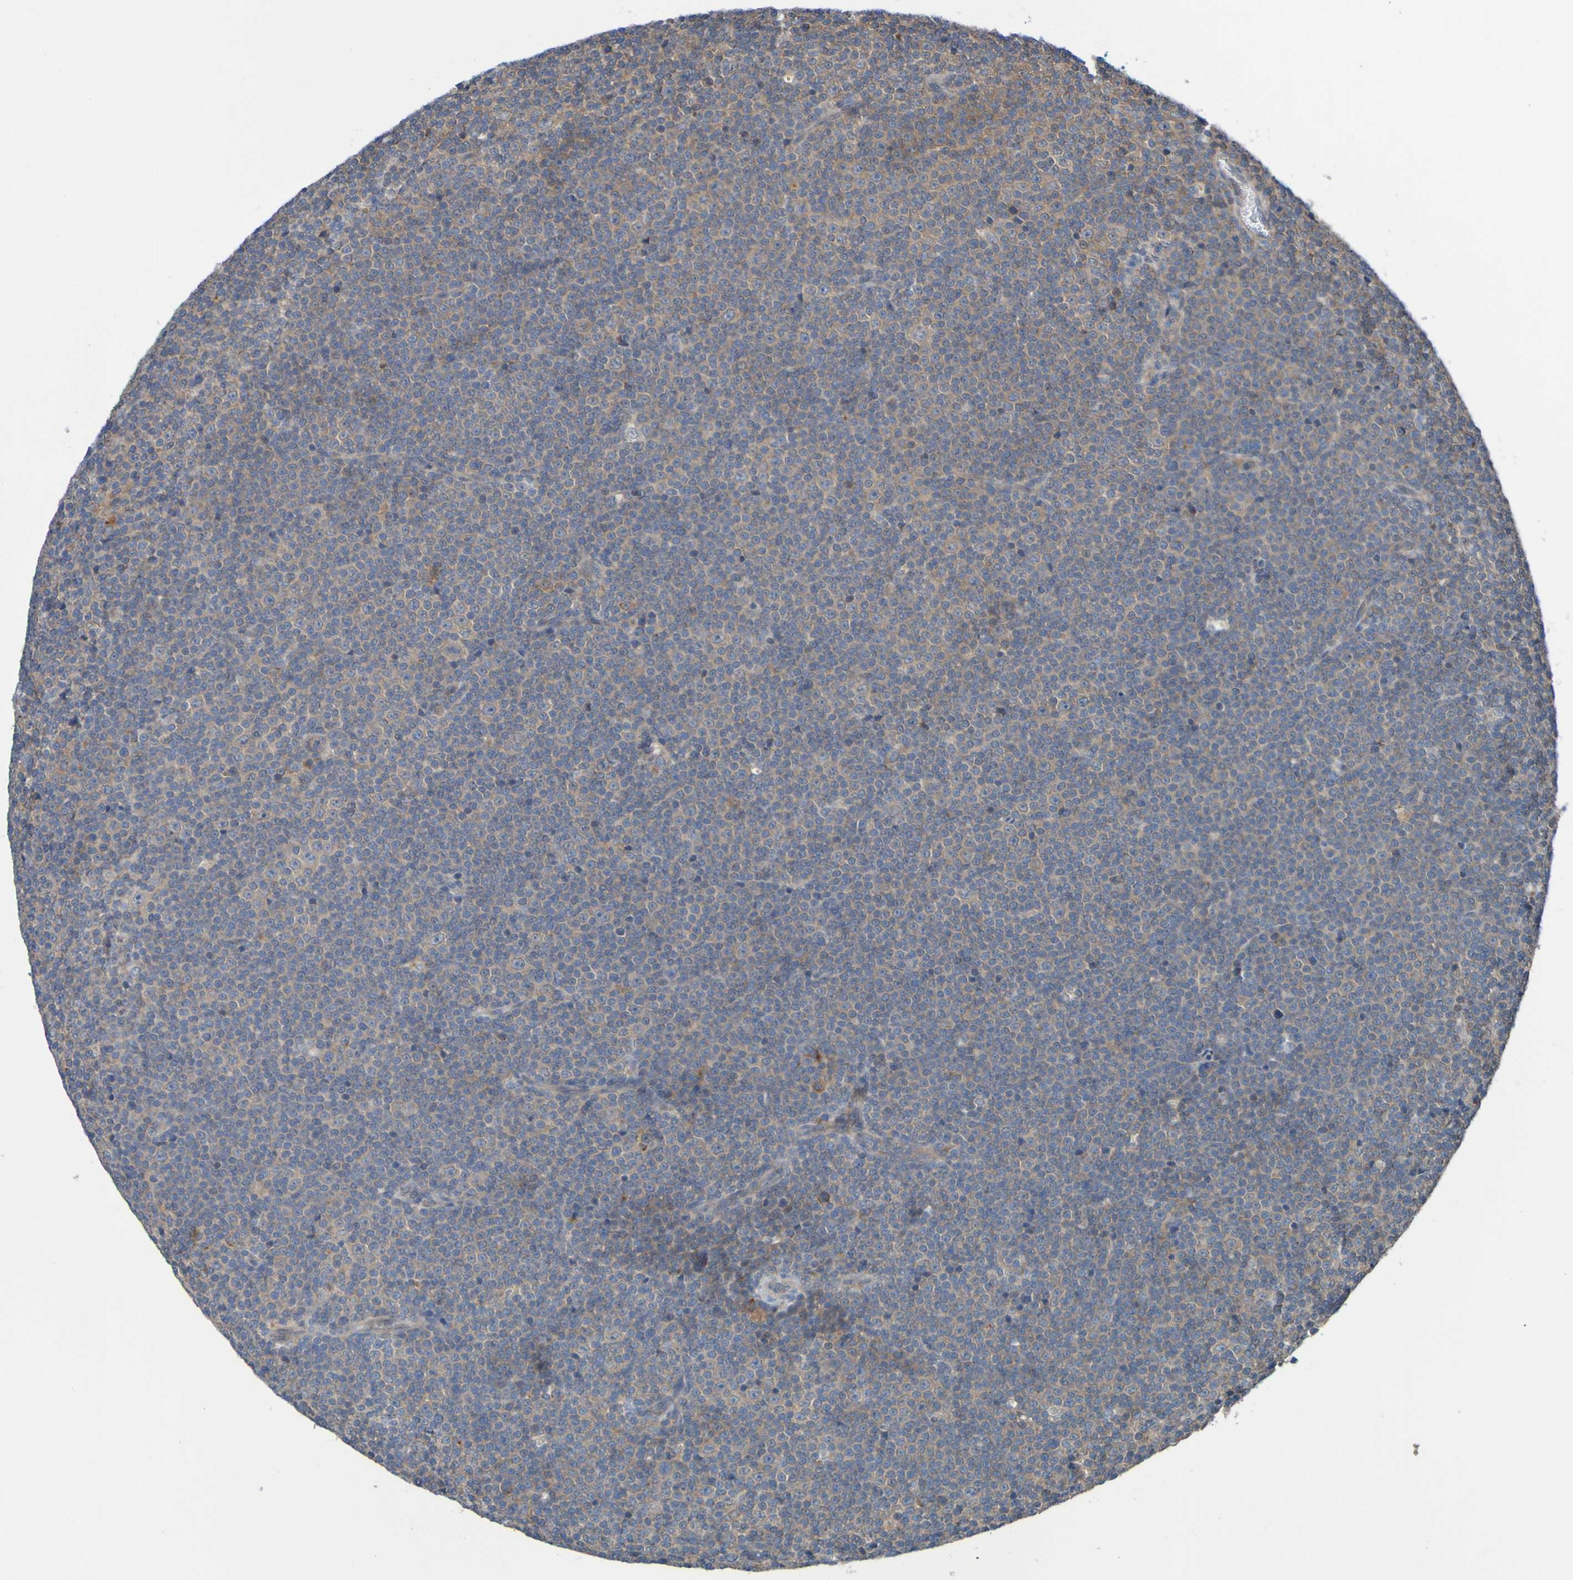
{"staining": {"intensity": "weak", "quantity": ">75%", "location": "cytoplasmic/membranous"}, "tissue": "lymphoma", "cell_type": "Tumor cells", "image_type": "cancer", "snomed": [{"axis": "morphology", "description": "Malignant lymphoma, non-Hodgkin's type, Low grade"}, {"axis": "topography", "description": "Lymph node"}], "caption": "Protein analysis of malignant lymphoma, non-Hodgkin's type (low-grade) tissue shows weak cytoplasmic/membranous staining in about >75% of tumor cells.", "gene": "SDK1", "patient": {"sex": "female", "age": 67}}